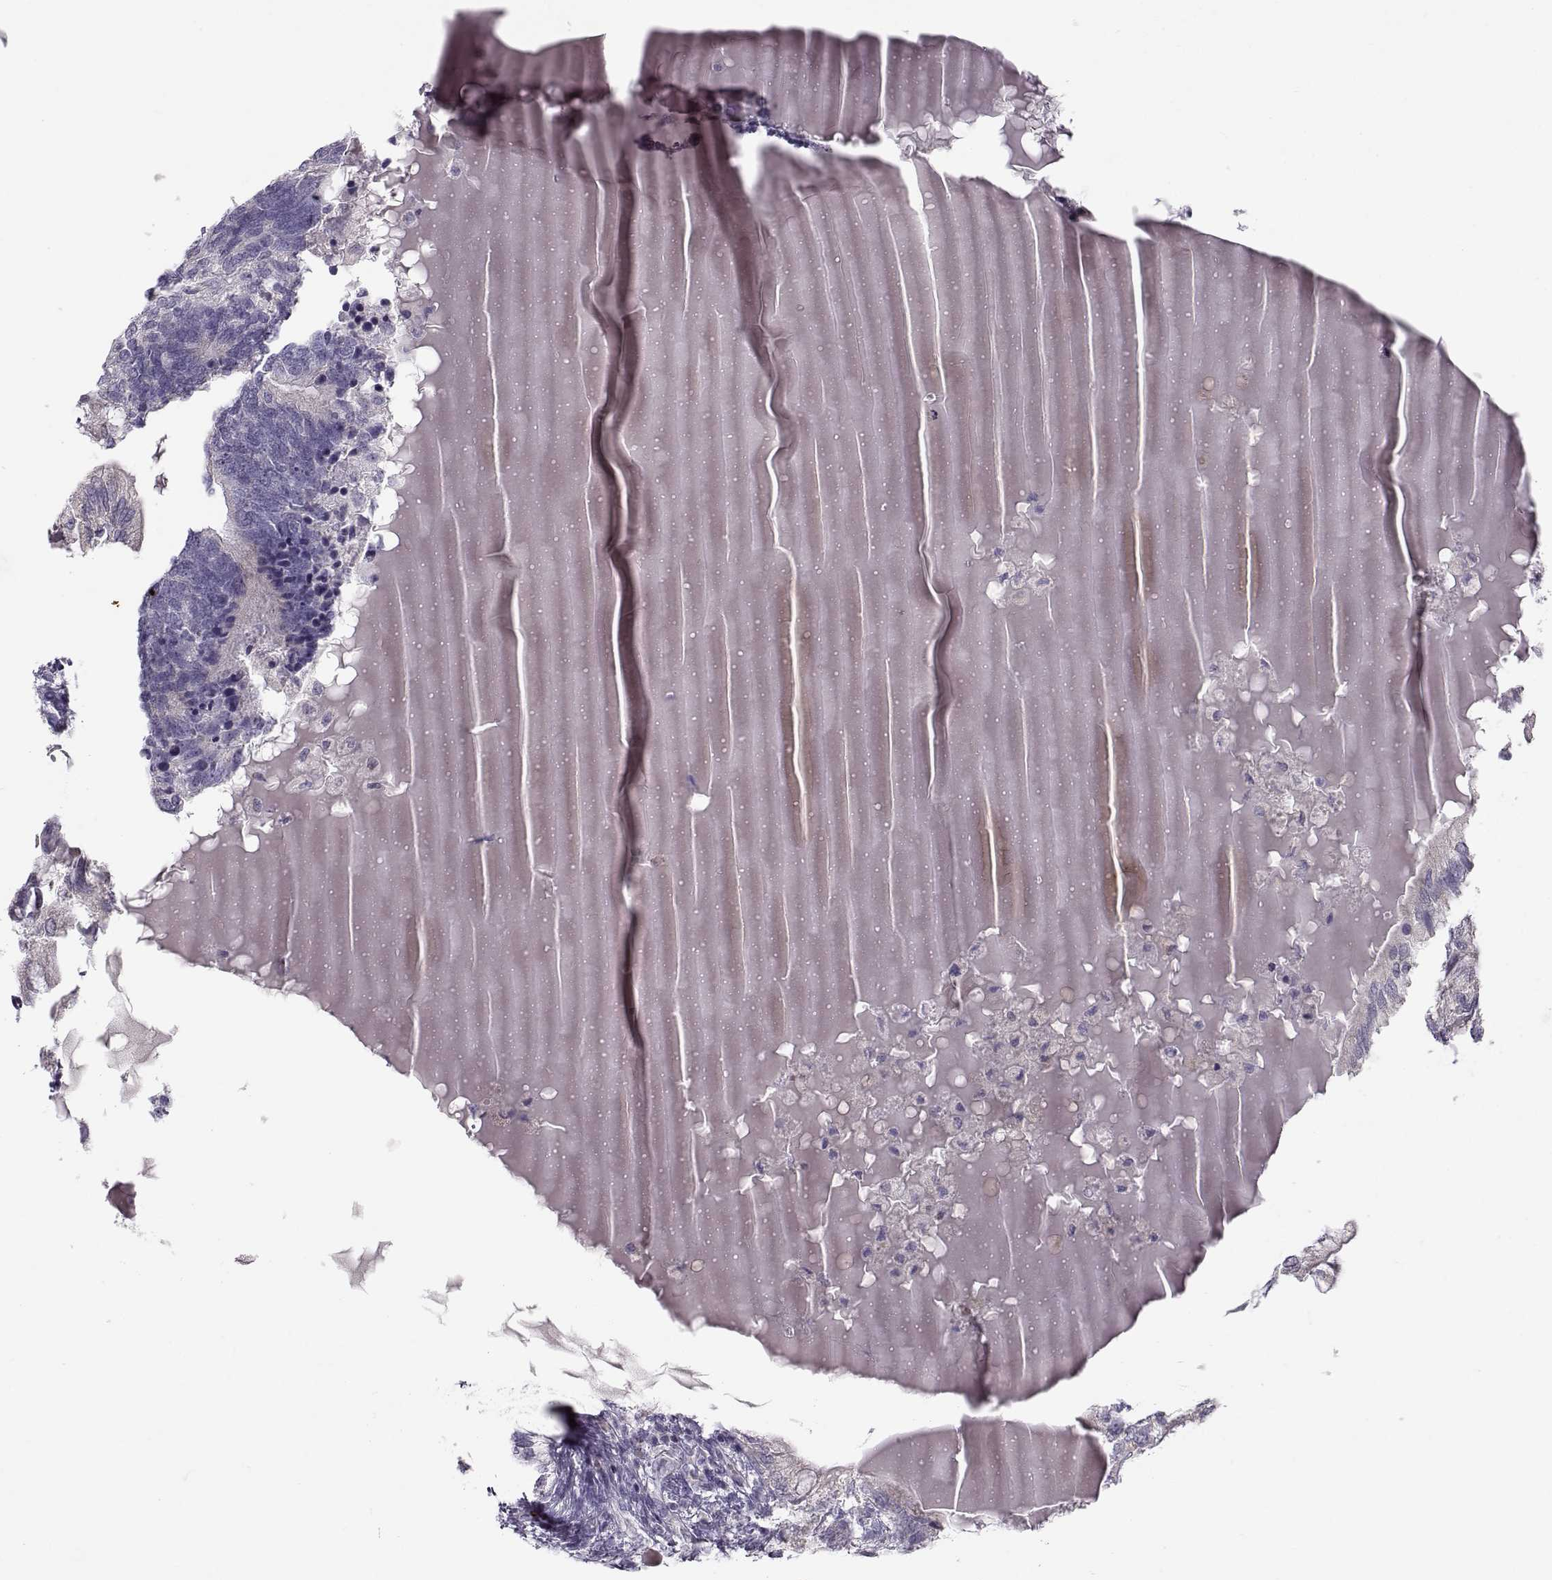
{"staining": {"intensity": "negative", "quantity": "none", "location": "none"}, "tissue": "testis cancer", "cell_type": "Tumor cells", "image_type": "cancer", "snomed": [{"axis": "morphology", "description": "Seminoma, NOS"}, {"axis": "morphology", "description": "Carcinoma, Embryonal, NOS"}, {"axis": "topography", "description": "Testis"}], "caption": "Immunohistochemistry of testis cancer demonstrates no staining in tumor cells.", "gene": "KLF17", "patient": {"sex": "male", "age": 41}}